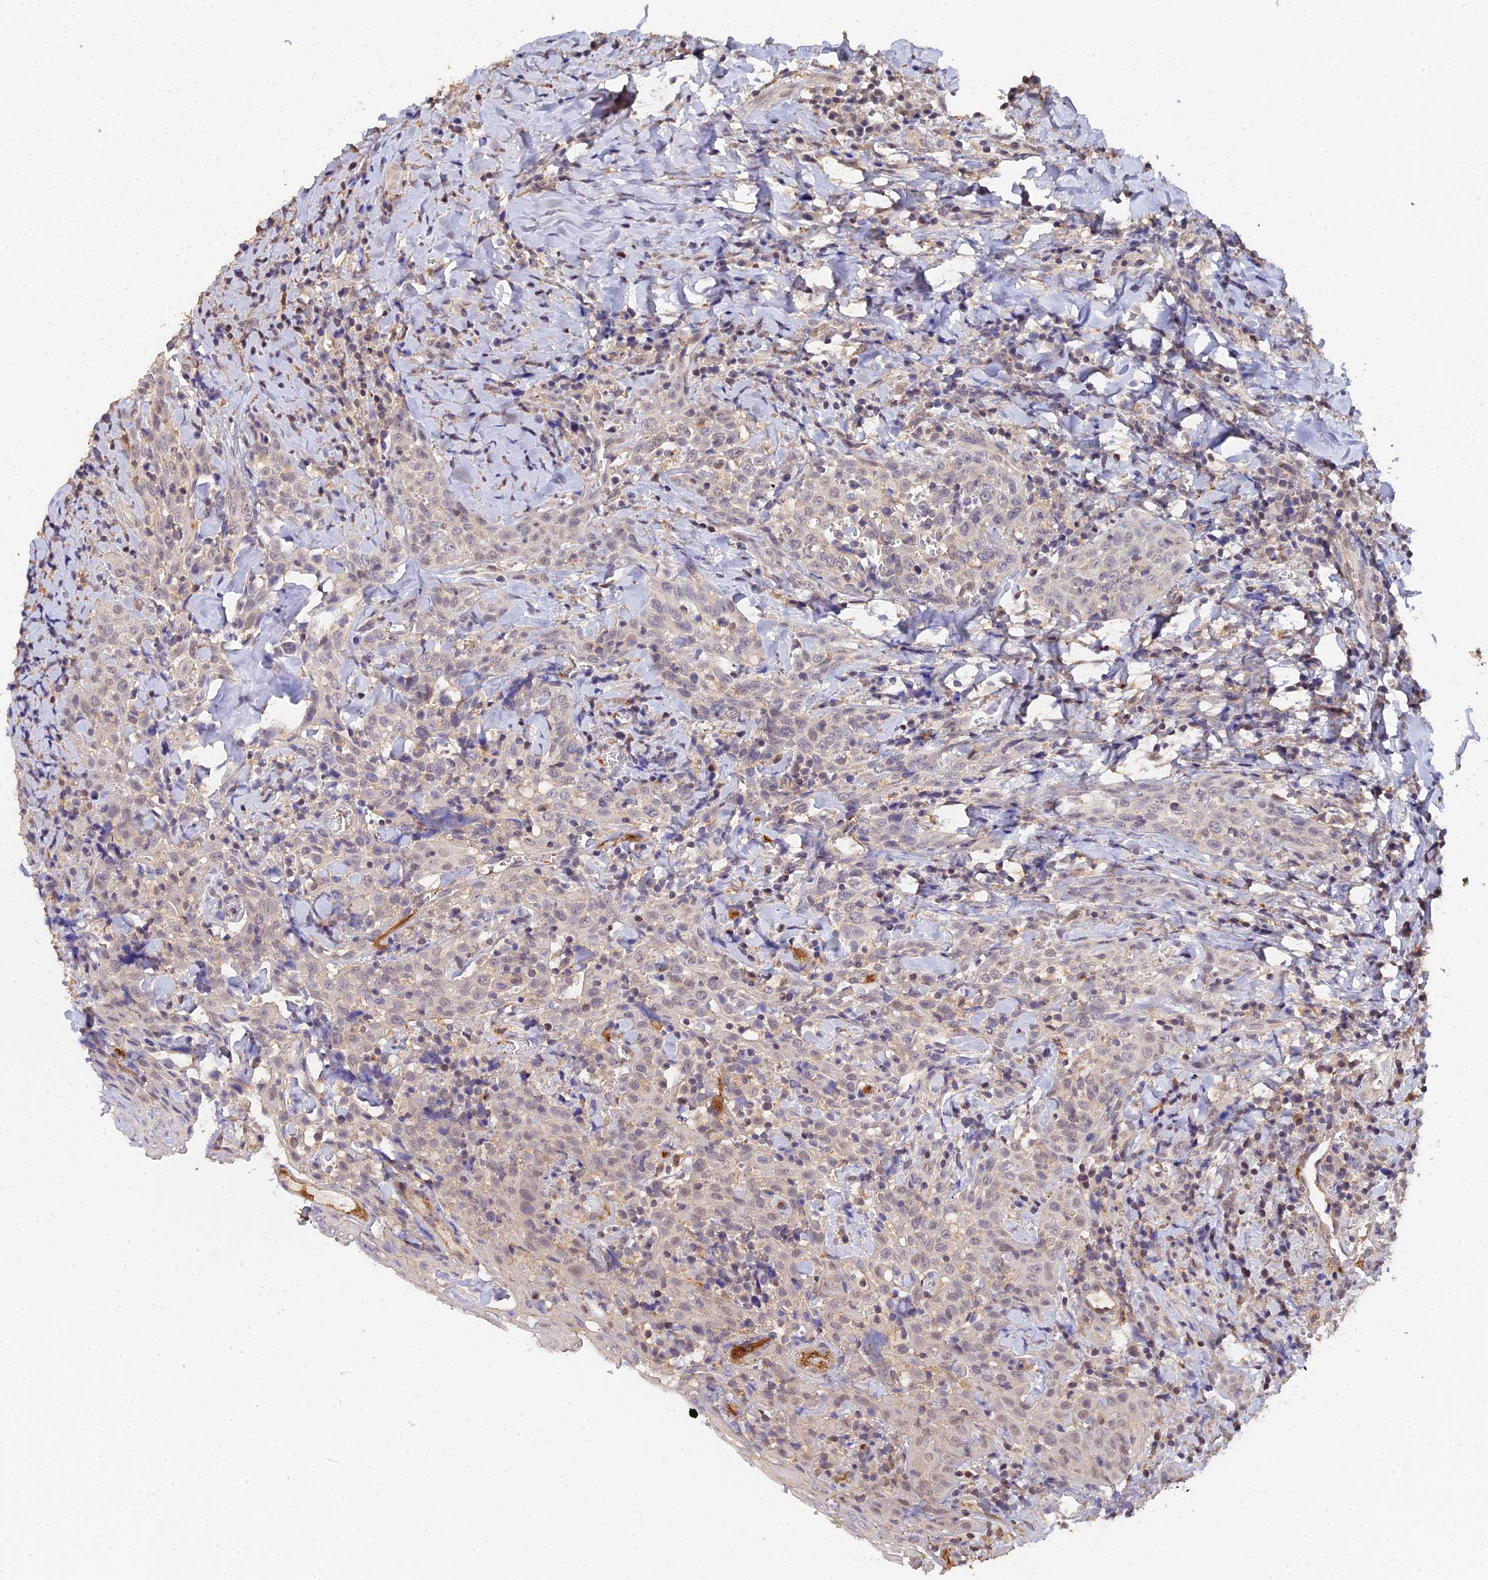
{"staining": {"intensity": "weak", "quantity": "25%-75%", "location": "nuclear"}, "tissue": "head and neck cancer", "cell_type": "Tumor cells", "image_type": "cancer", "snomed": [{"axis": "morphology", "description": "Squamous cell carcinoma, NOS"}, {"axis": "topography", "description": "Head-Neck"}], "caption": "Approximately 25%-75% of tumor cells in squamous cell carcinoma (head and neck) exhibit weak nuclear protein expression as visualized by brown immunohistochemical staining.", "gene": "LSM5", "patient": {"sex": "female", "age": 70}}